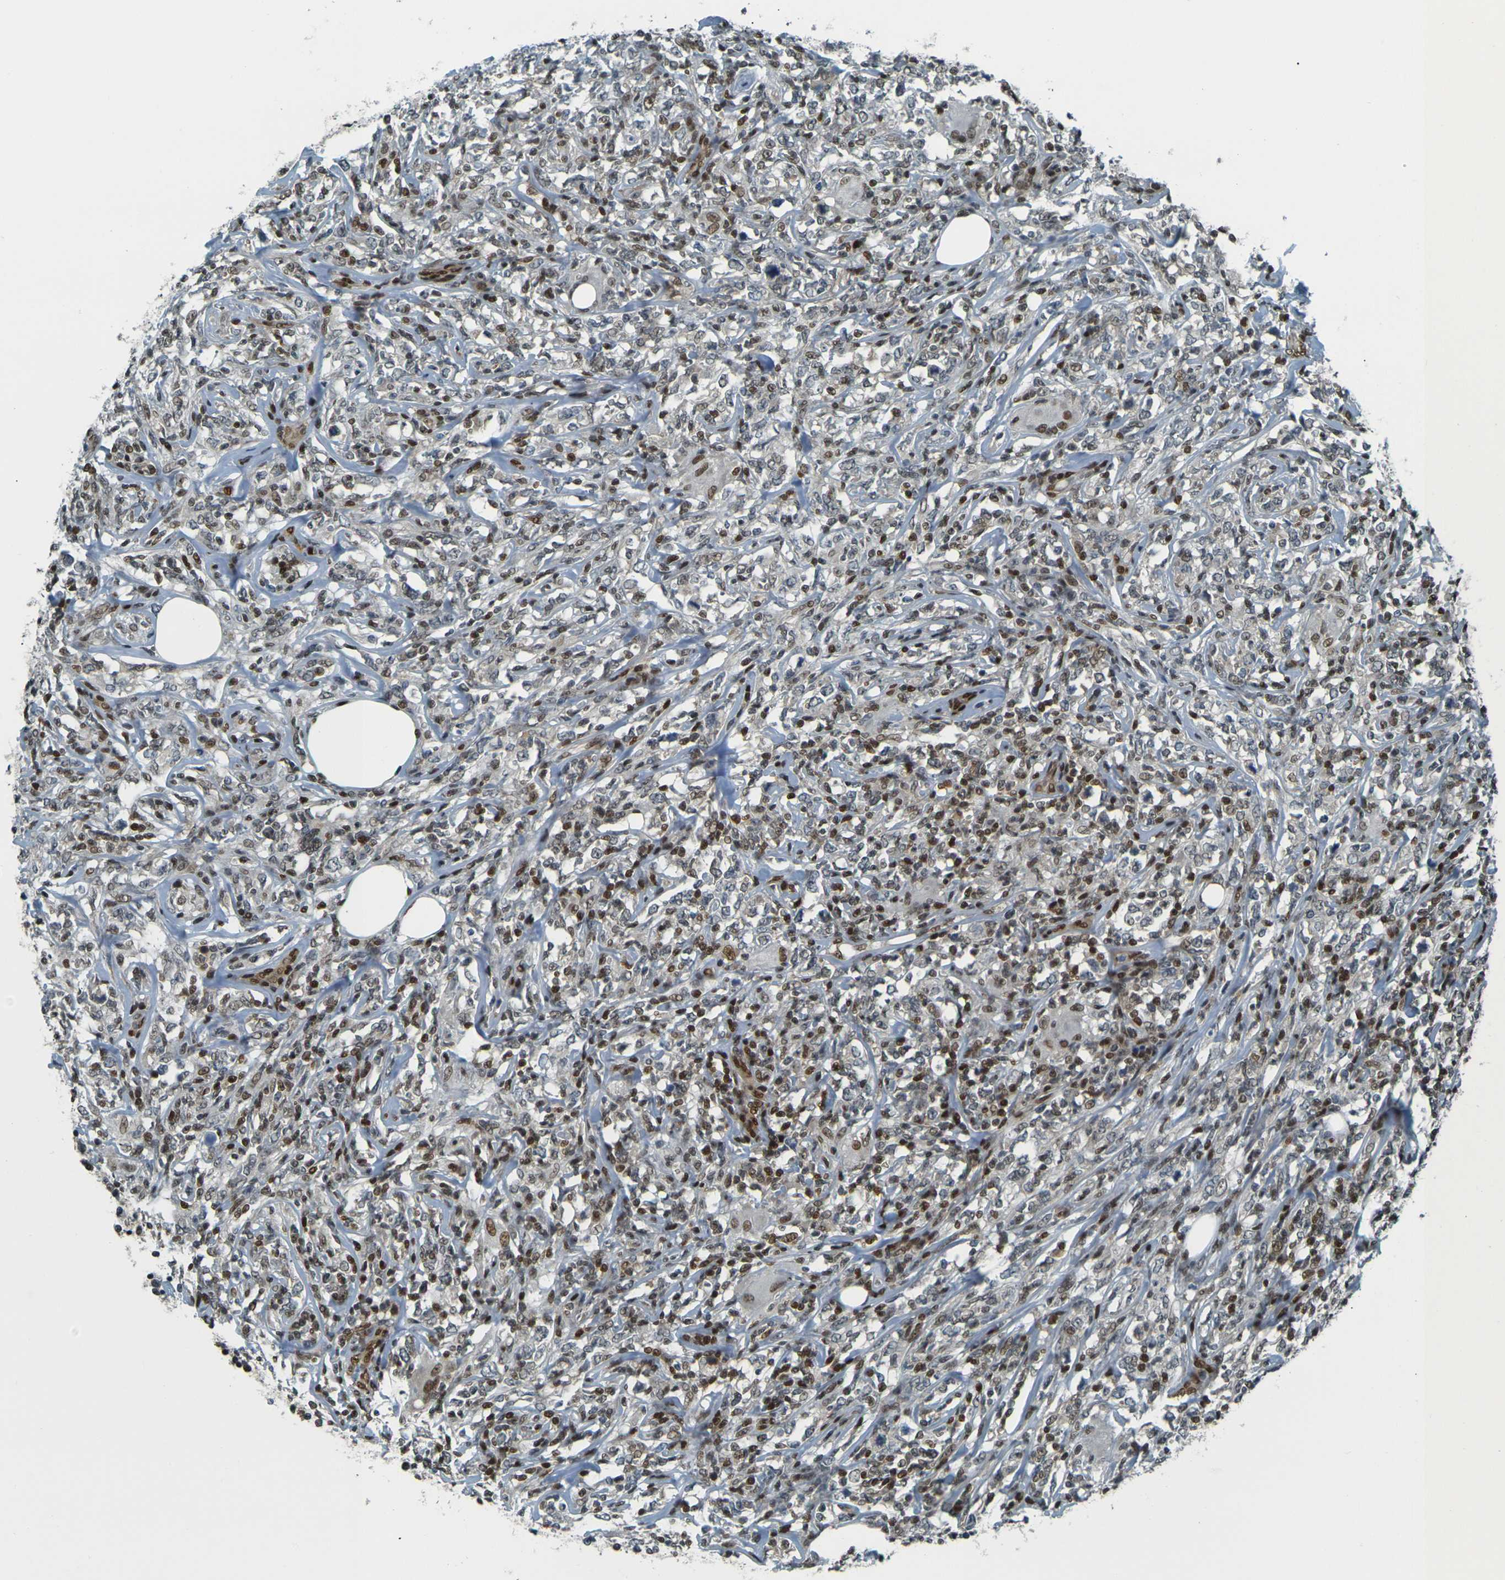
{"staining": {"intensity": "weak", "quantity": "25%-75%", "location": "nuclear"}, "tissue": "lymphoma", "cell_type": "Tumor cells", "image_type": "cancer", "snomed": [{"axis": "morphology", "description": "Malignant lymphoma, non-Hodgkin's type, High grade"}, {"axis": "topography", "description": "Lymph node"}], "caption": "Malignant lymphoma, non-Hodgkin's type (high-grade) stained with DAB immunohistochemistry shows low levels of weak nuclear staining in about 25%-75% of tumor cells.", "gene": "NHEJ1", "patient": {"sex": "female", "age": 84}}